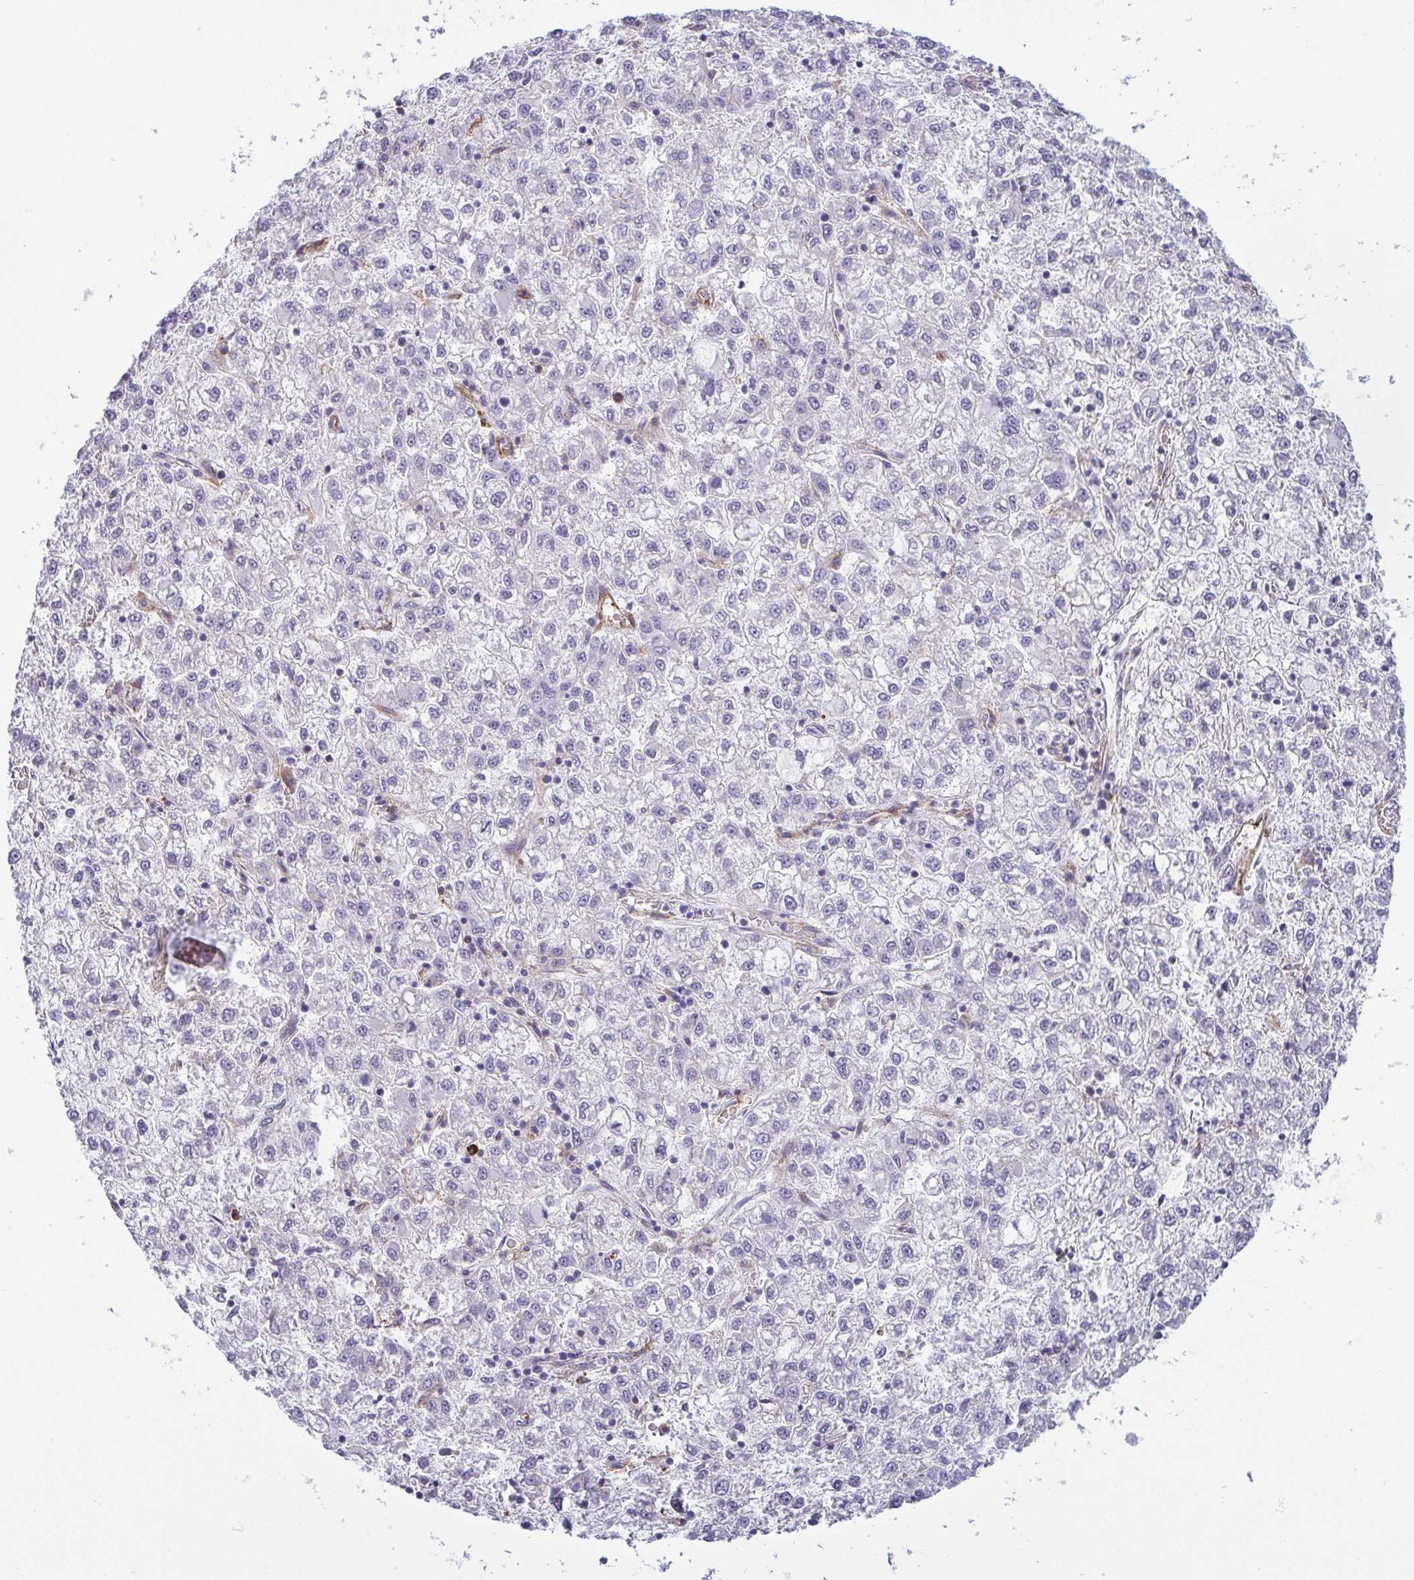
{"staining": {"intensity": "negative", "quantity": "none", "location": "none"}, "tissue": "liver cancer", "cell_type": "Tumor cells", "image_type": "cancer", "snomed": [{"axis": "morphology", "description": "Carcinoma, Hepatocellular, NOS"}, {"axis": "topography", "description": "Liver"}], "caption": "IHC image of neoplastic tissue: liver cancer (hepatocellular carcinoma) stained with DAB (3,3'-diaminobenzidine) exhibits no significant protein expression in tumor cells.", "gene": "LIMA1", "patient": {"sex": "male", "age": 40}}